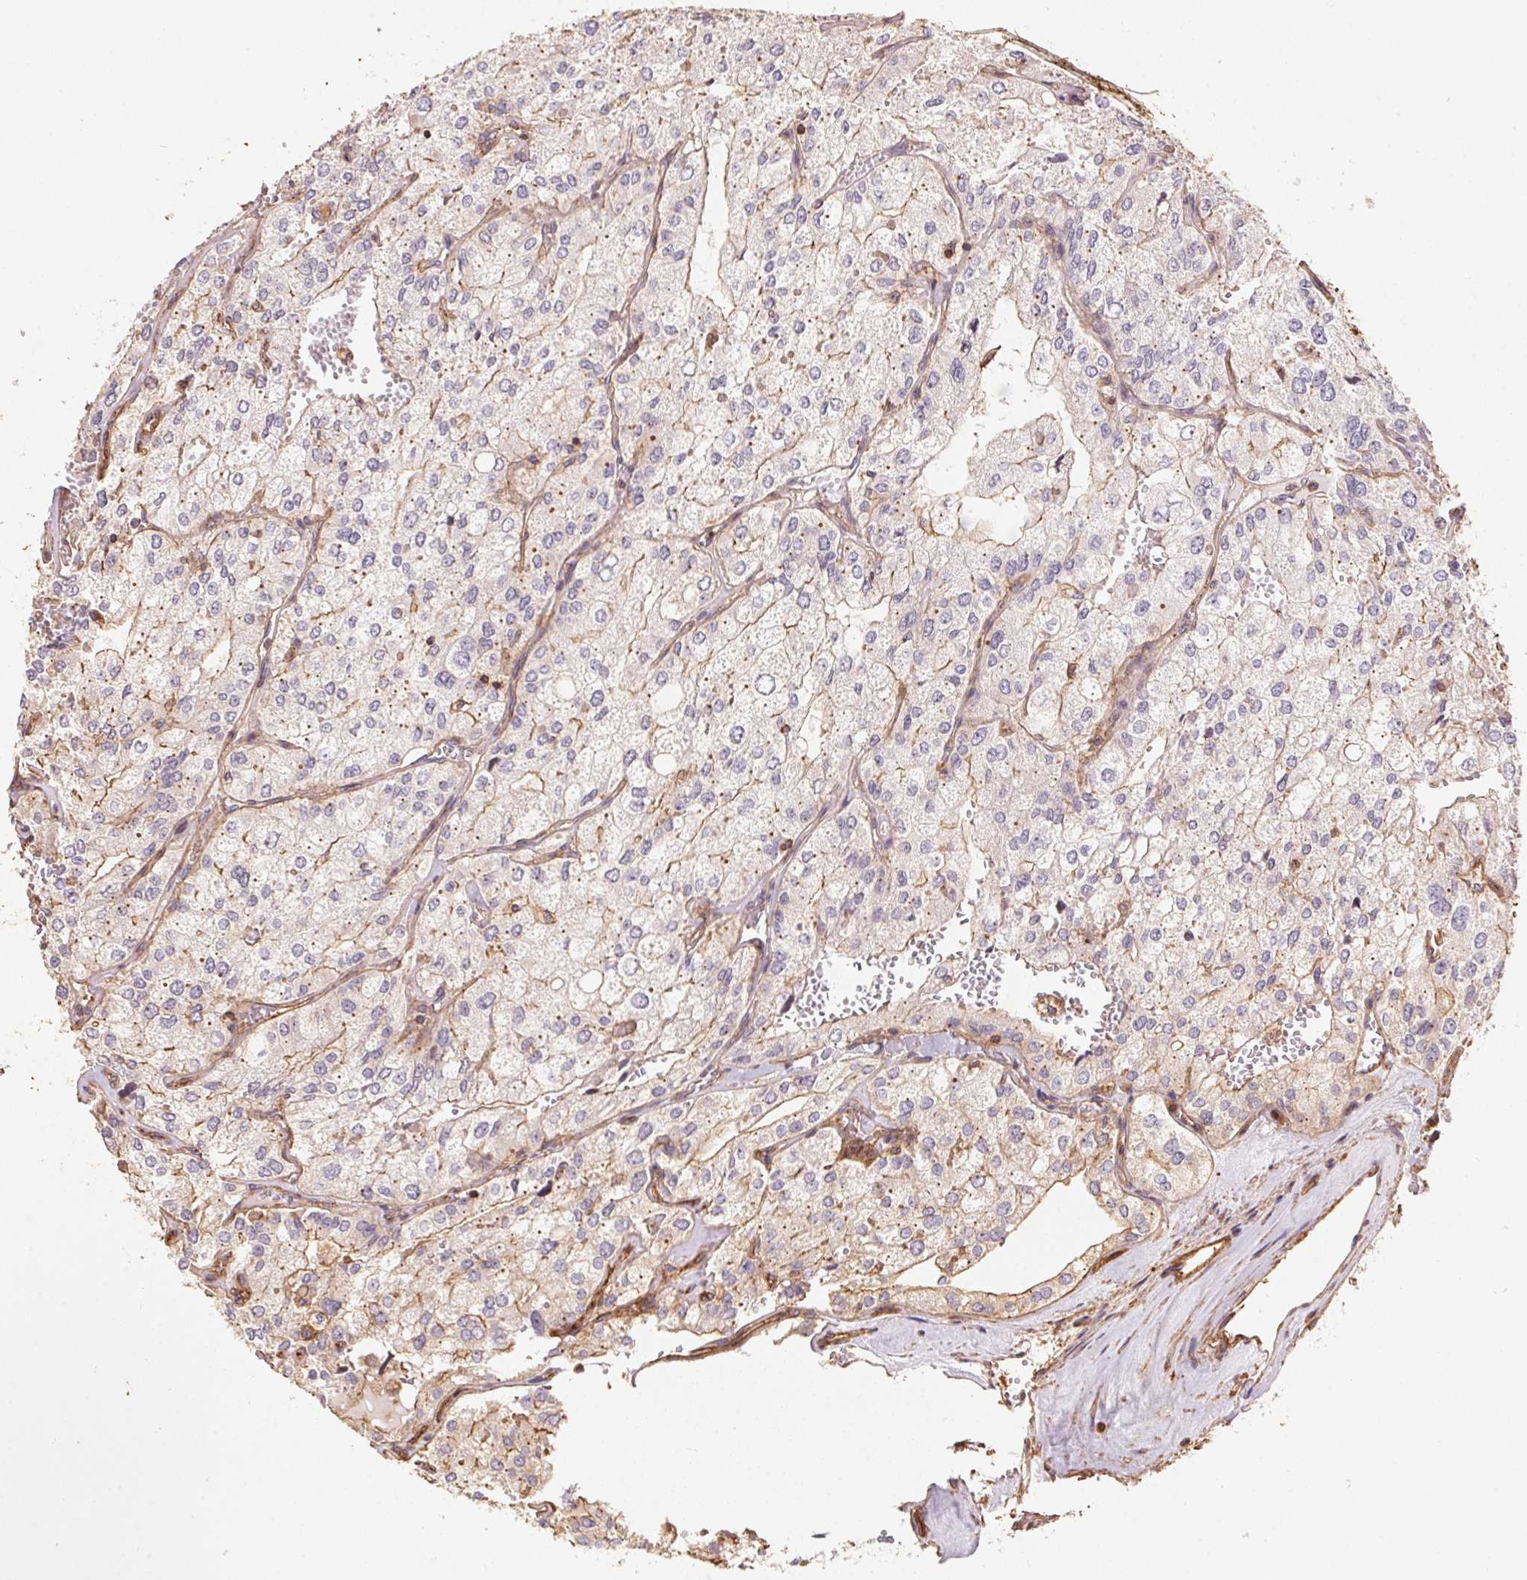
{"staining": {"intensity": "weak", "quantity": "25%-75%", "location": "cytoplasmic/membranous"}, "tissue": "renal cancer", "cell_type": "Tumor cells", "image_type": "cancer", "snomed": [{"axis": "morphology", "description": "Adenocarcinoma, NOS"}, {"axis": "topography", "description": "Kidney"}], "caption": "IHC image of neoplastic tissue: human renal adenocarcinoma stained using immunohistochemistry (IHC) exhibits low levels of weak protein expression localized specifically in the cytoplasmic/membranous of tumor cells, appearing as a cytoplasmic/membranous brown color.", "gene": "FRAS1", "patient": {"sex": "female", "age": 70}}